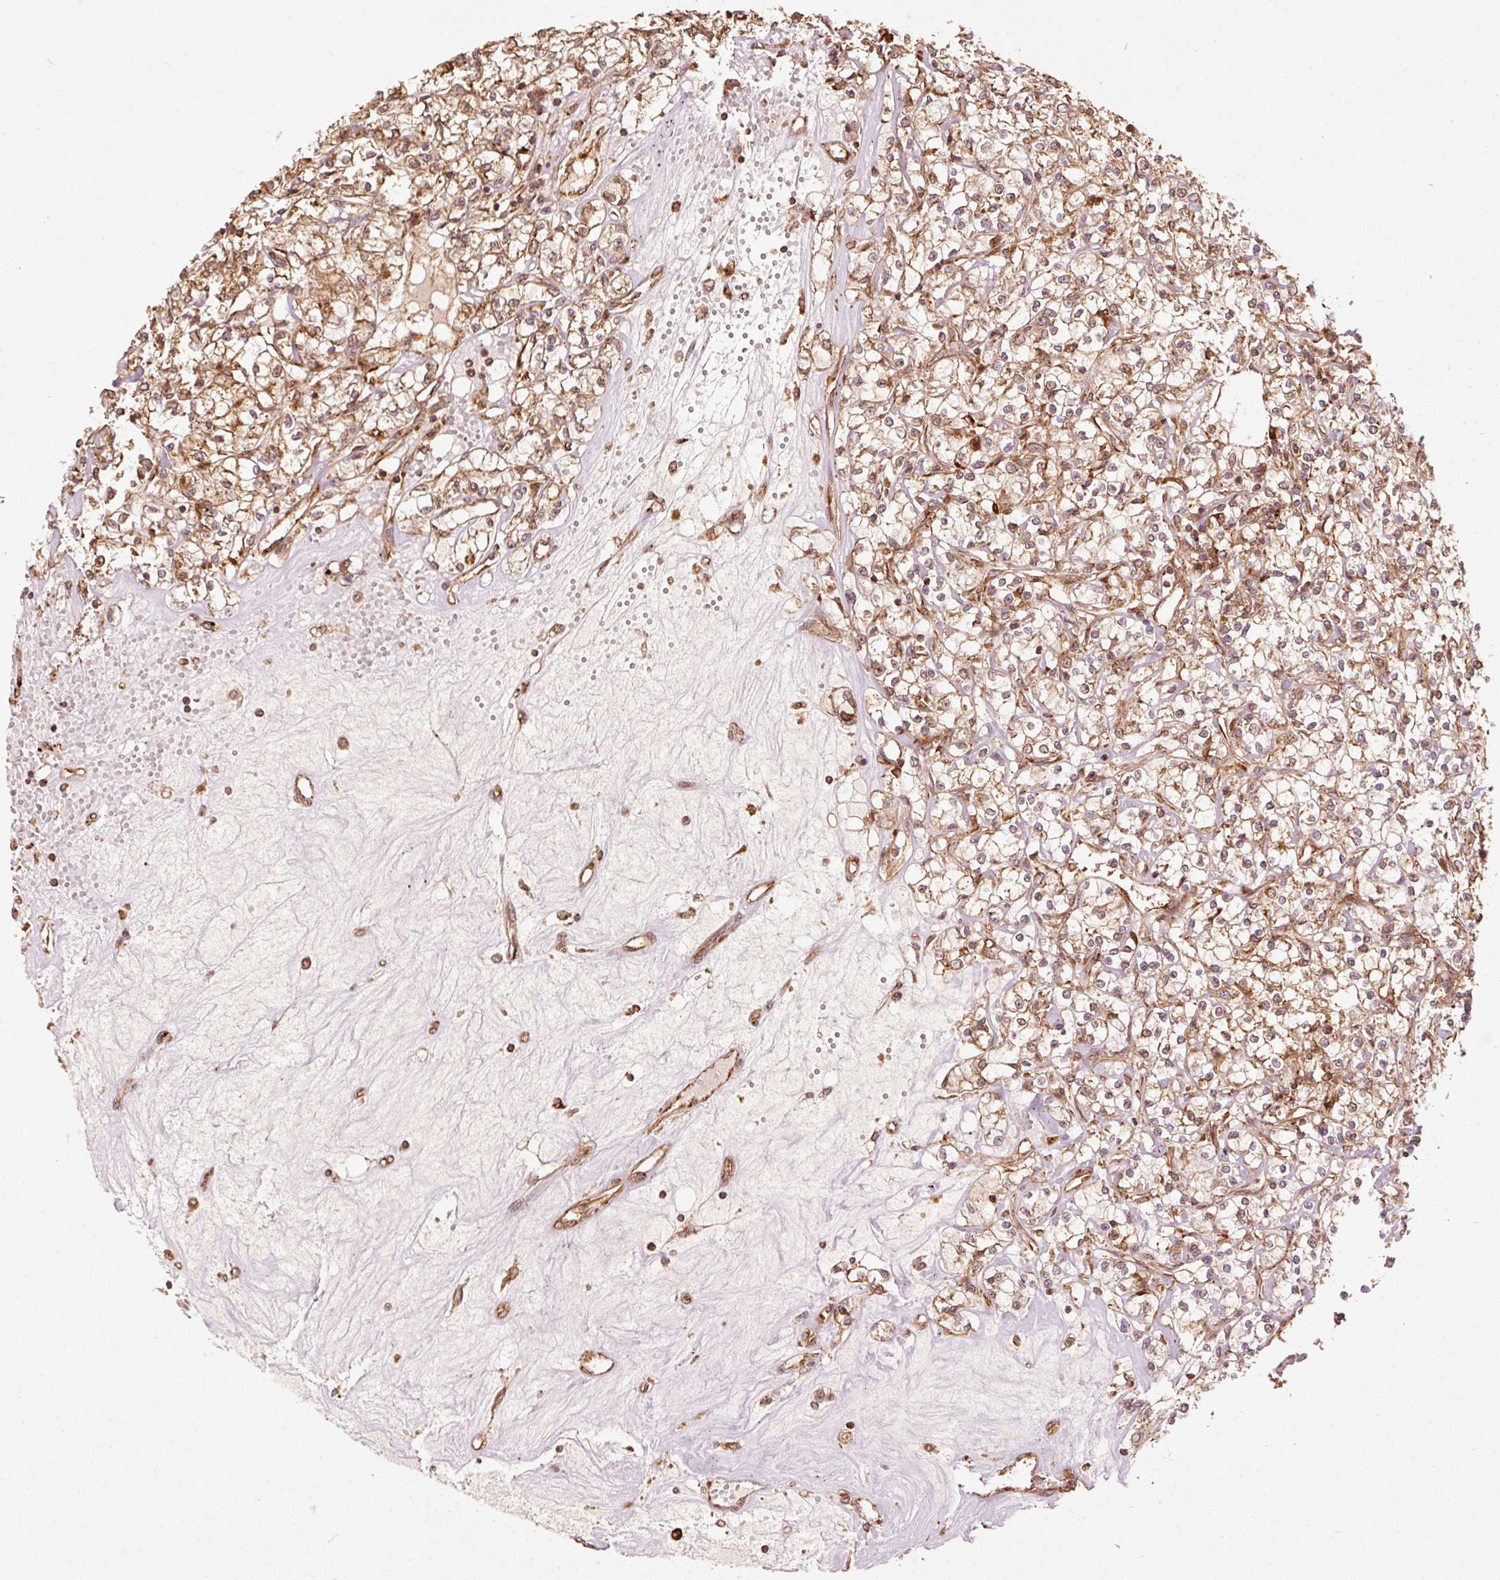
{"staining": {"intensity": "moderate", "quantity": ">75%", "location": "cytoplasmic/membranous"}, "tissue": "renal cancer", "cell_type": "Tumor cells", "image_type": "cancer", "snomed": [{"axis": "morphology", "description": "Adenocarcinoma, NOS"}, {"axis": "topography", "description": "Kidney"}], "caption": "An image of human renal cancer (adenocarcinoma) stained for a protein shows moderate cytoplasmic/membranous brown staining in tumor cells.", "gene": "MRPL16", "patient": {"sex": "female", "age": 59}}